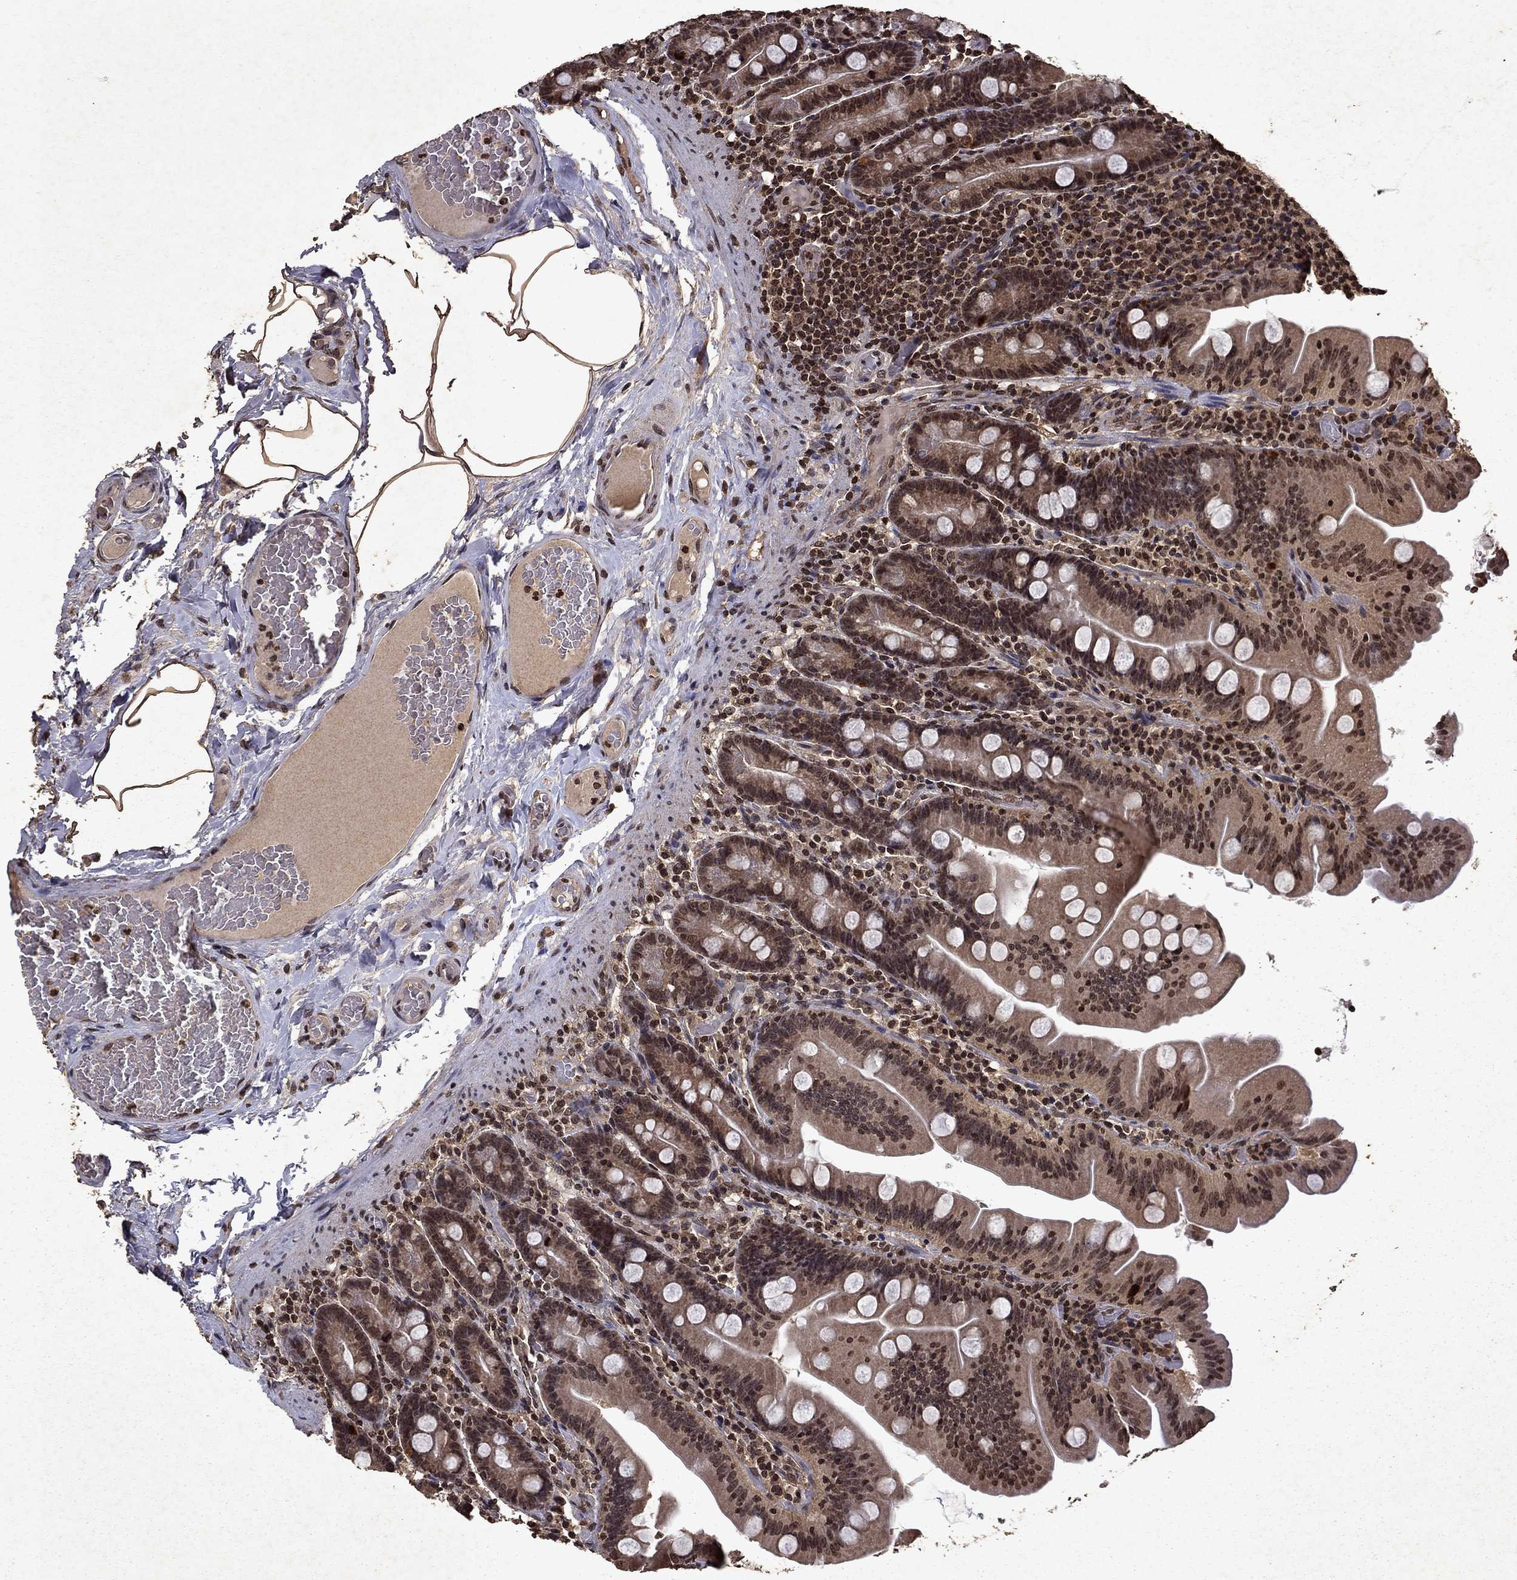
{"staining": {"intensity": "moderate", "quantity": "25%-75%", "location": "cytoplasmic/membranous,nuclear"}, "tissue": "small intestine", "cell_type": "Glandular cells", "image_type": "normal", "snomed": [{"axis": "morphology", "description": "Normal tissue, NOS"}, {"axis": "topography", "description": "Small intestine"}], "caption": "DAB immunohistochemical staining of normal small intestine demonstrates moderate cytoplasmic/membranous,nuclear protein staining in about 25%-75% of glandular cells. Using DAB (brown) and hematoxylin (blue) stains, captured at high magnification using brightfield microscopy.", "gene": "PIN4", "patient": {"sex": "male", "age": 37}}